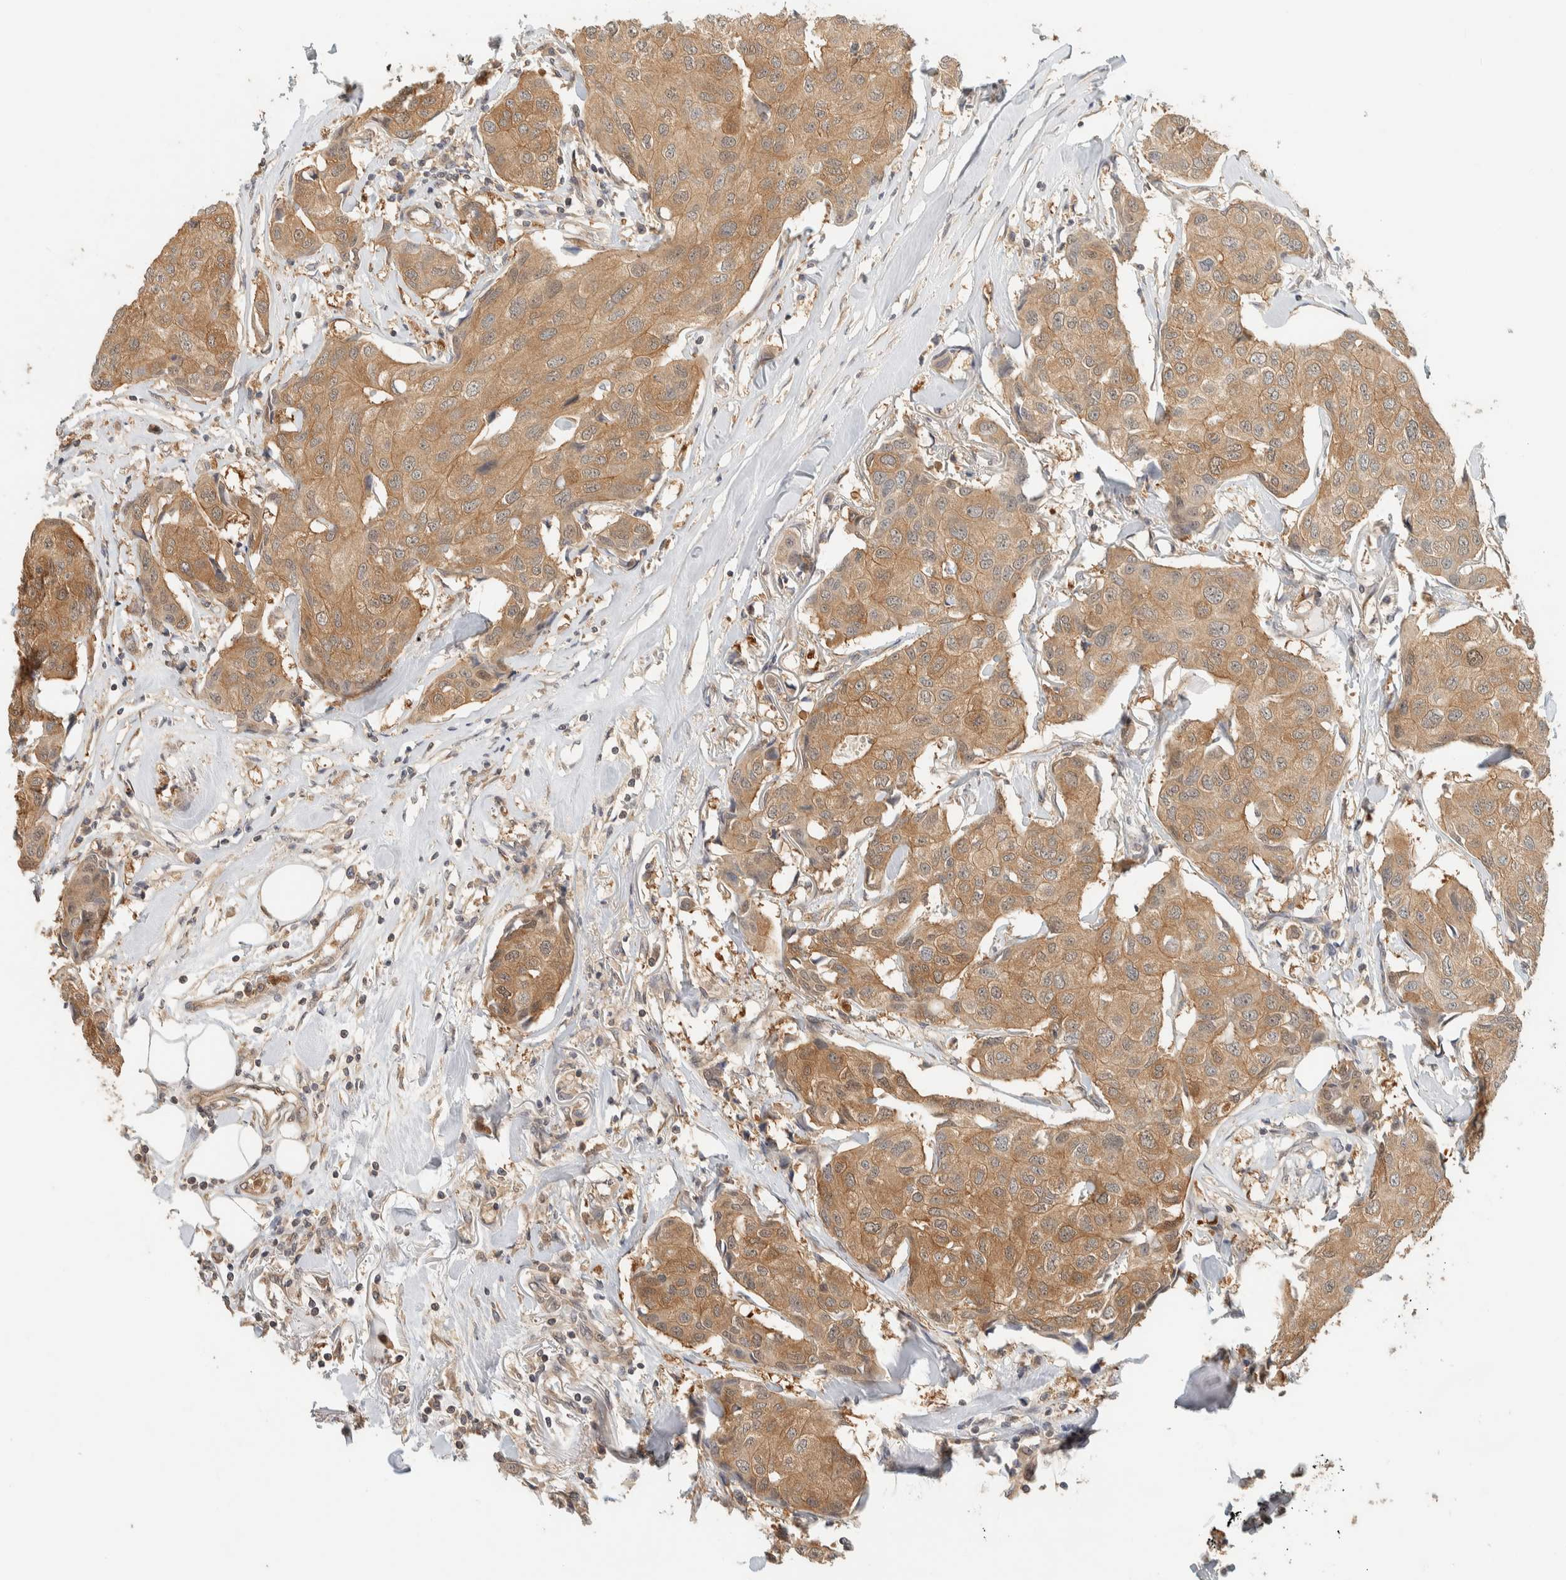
{"staining": {"intensity": "moderate", "quantity": ">75%", "location": "cytoplasmic/membranous"}, "tissue": "breast cancer", "cell_type": "Tumor cells", "image_type": "cancer", "snomed": [{"axis": "morphology", "description": "Duct carcinoma"}, {"axis": "topography", "description": "Breast"}], "caption": "Infiltrating ductal carcinoma (breast) stained for a protein (brown) demonstrates moderate cytoplasmic/membranous positive expression in about >75% of tumor cells.", "gene": "ADSS2", "patient": {"sex": "female", "age": 80}}